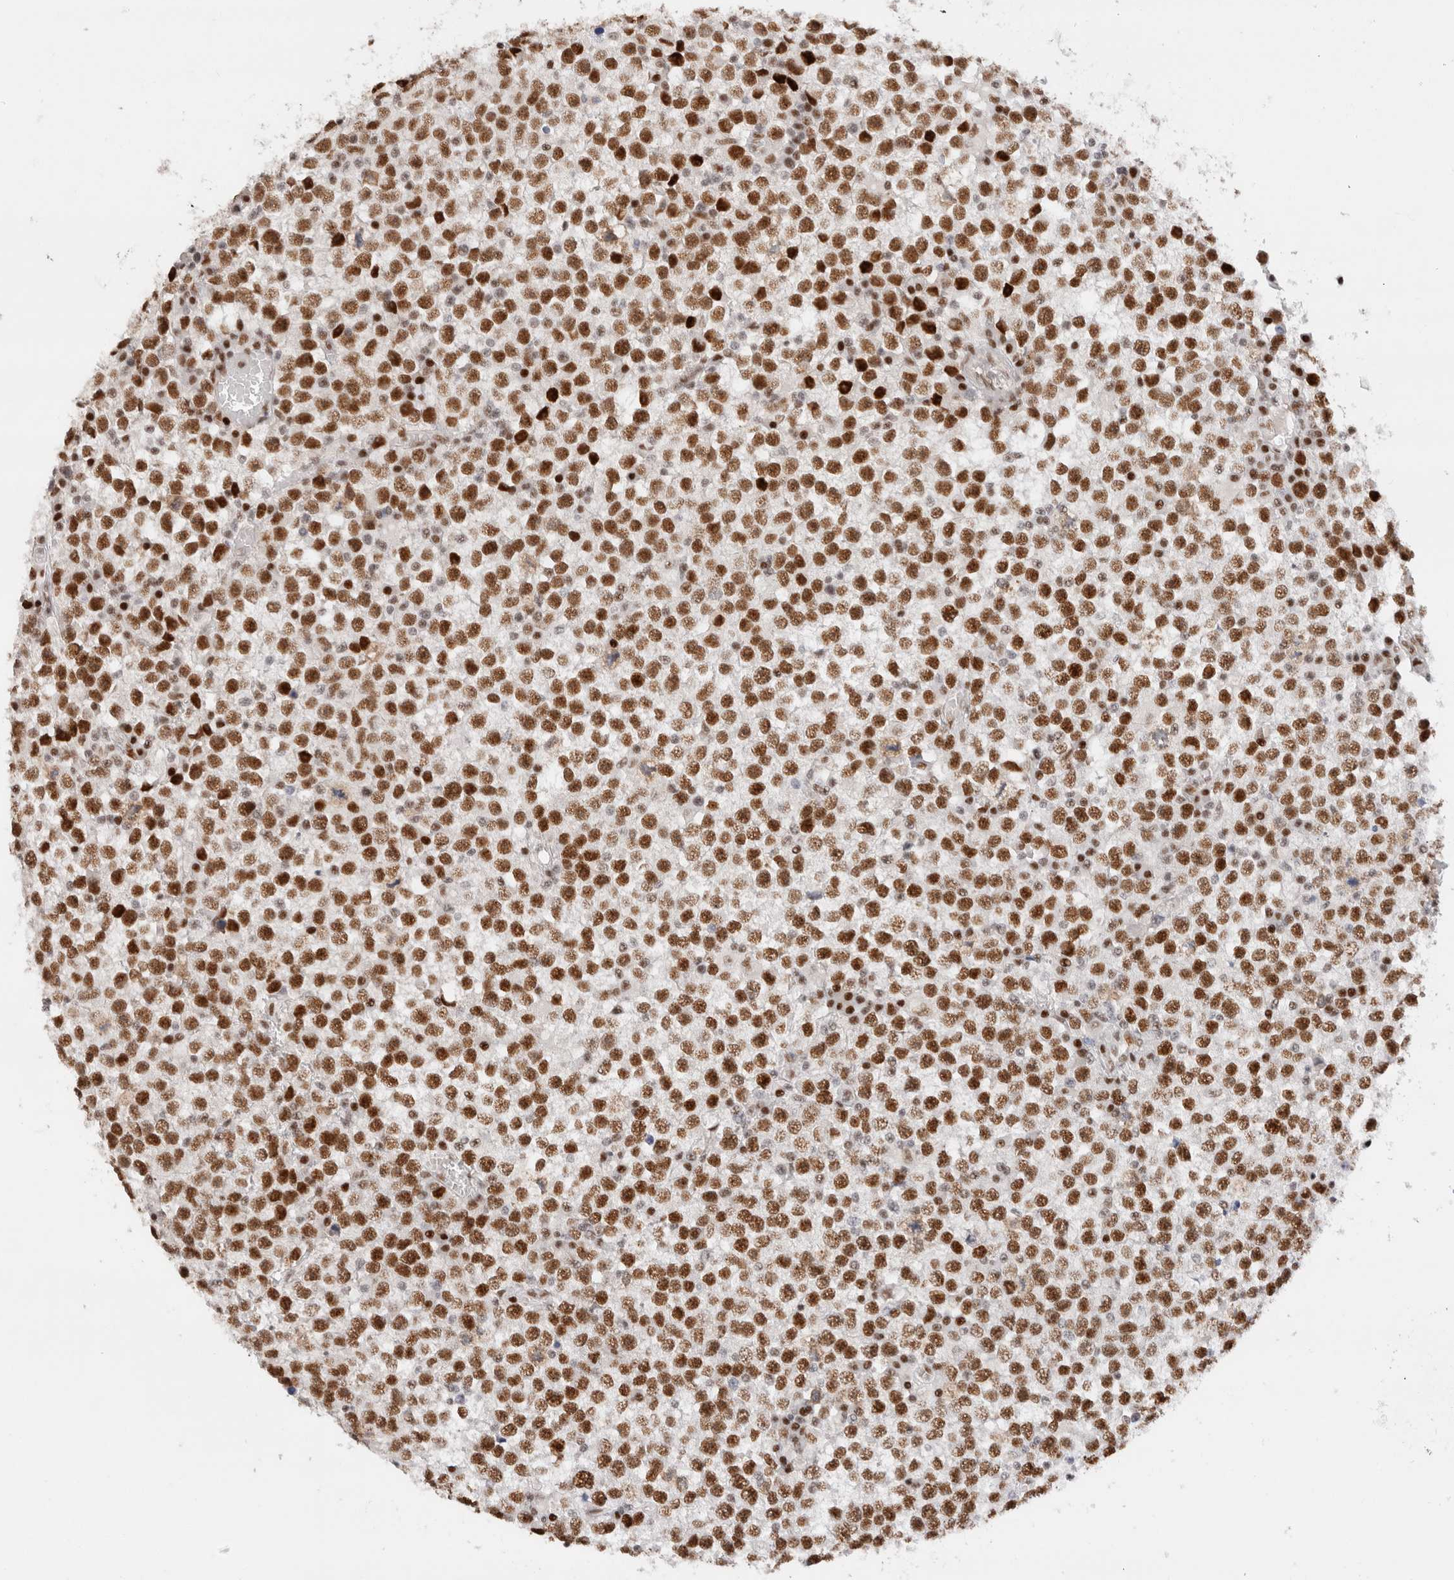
{"staining": {"intensity": "strong", "quantity": ">75%", "location": "nuclear"}, "tissue": "testis cancer", "cell_type": "Tumor cells", "image_type": "cancer", "snomed": [{"axis": "morphology", "description": "Seminoma, NOS"}, {"axis": "topography", "description": "Testis"}], "caption": "Protein analysis of testis seminoma tissue exhibits strong nuclear positivity in approximately >75% of tumor cells. (IHC, brightfield microscopy, high magnification).", "gene": "ZNF282", "patient": {"sex": "male", "age": 65}}